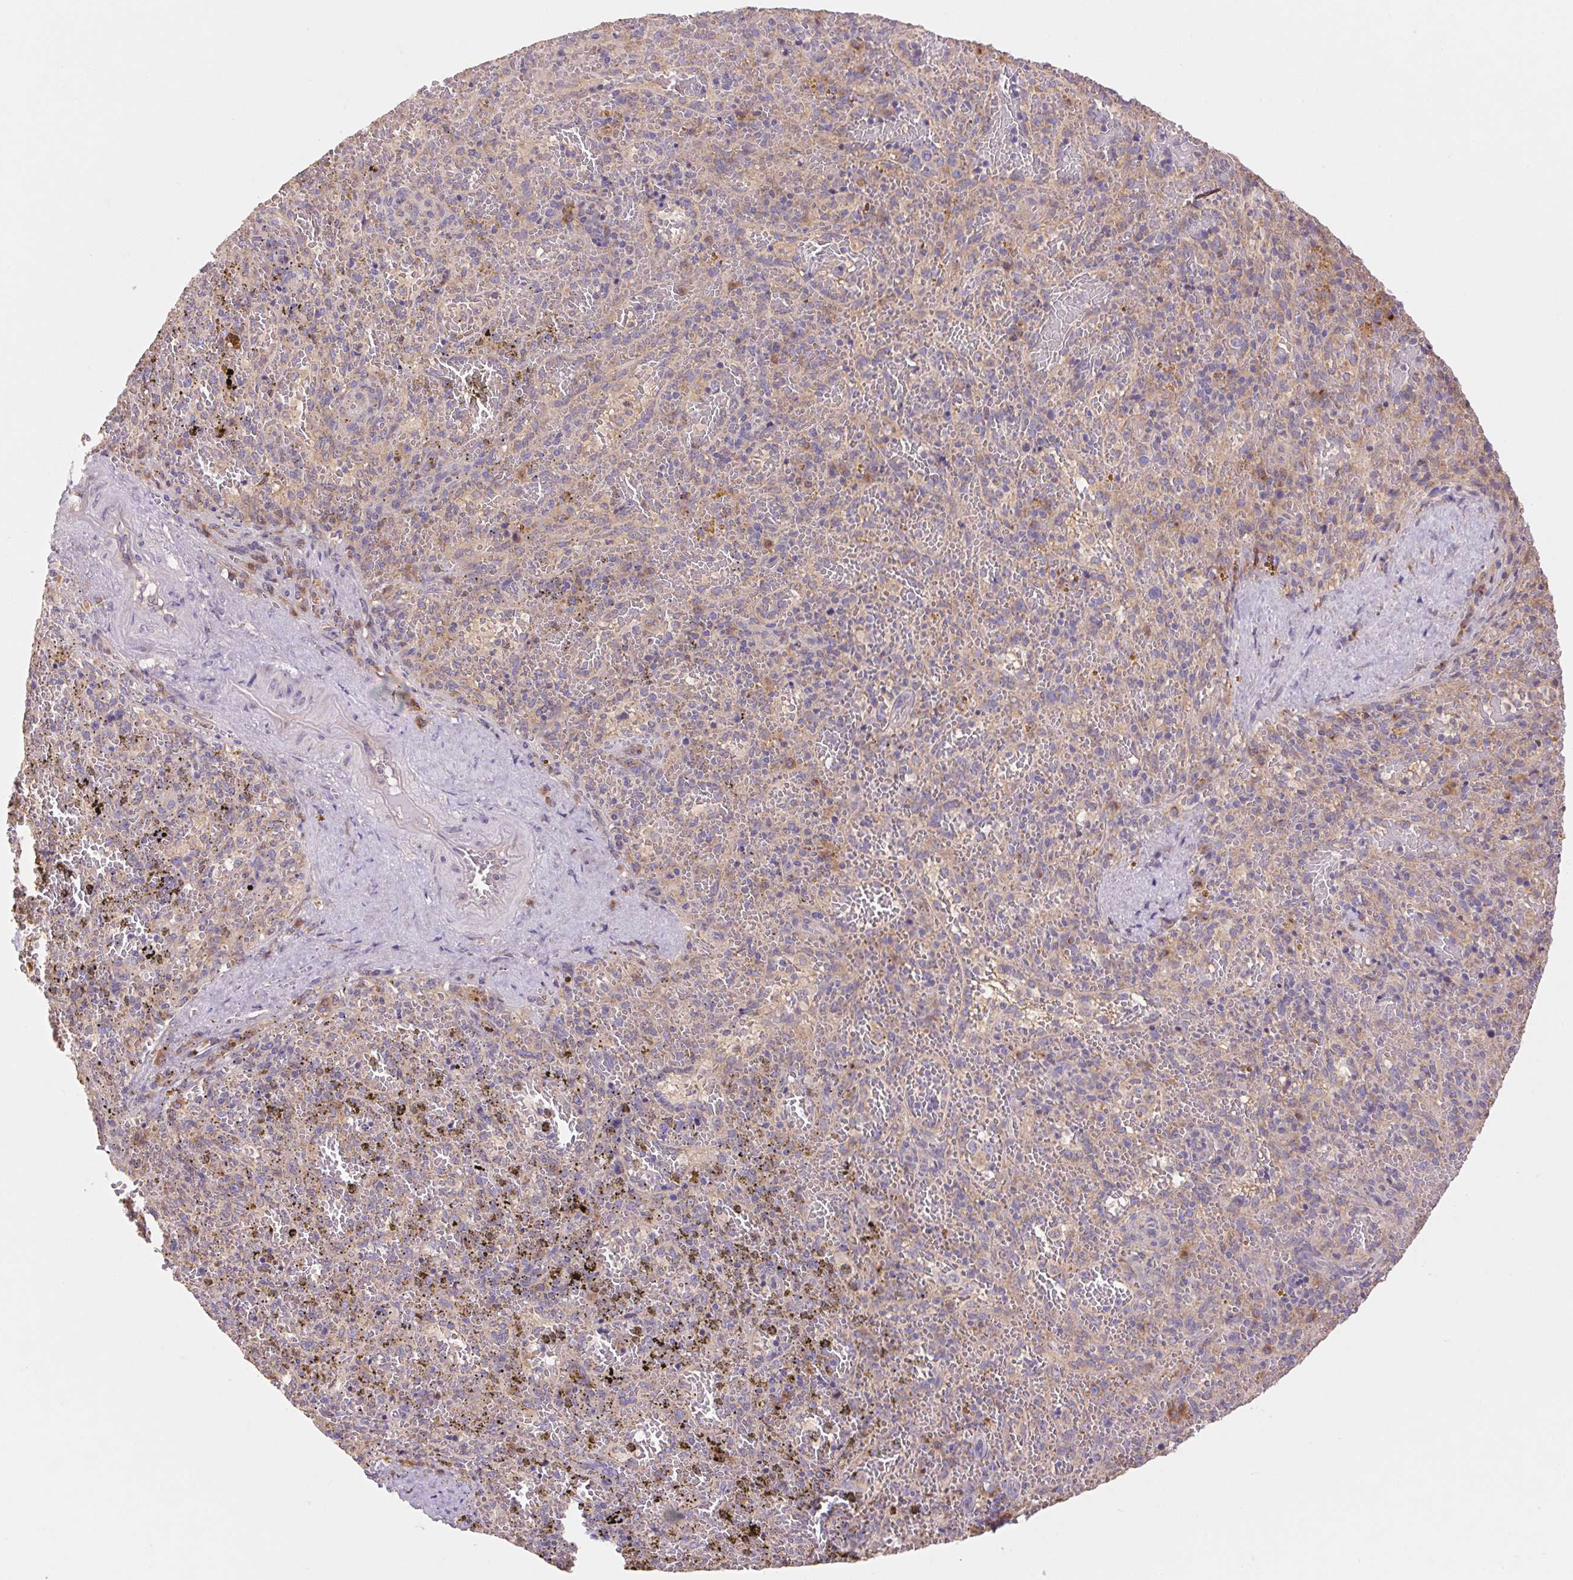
{"staining": {"intensity": "moderate", "quantity": "<25%", "location": "cytoplasmic/membranous"}, "tissue": "spleen", "cell_type": "Cells in red pulp", "image_type": "normal", "snomed": [{"axis": "morphology", "description": "Normal tissue, NOS"}, {"axis": "topography", "description": "Spleen"}], "caption": "DAB immunohistochemical staining of normal spleen displays moderate cytoplasmic/membranous protein positivity in about <25% of cells in red pulp.", "gene": "RAB1A", "patient": {"sex": "female", "age": 50}}